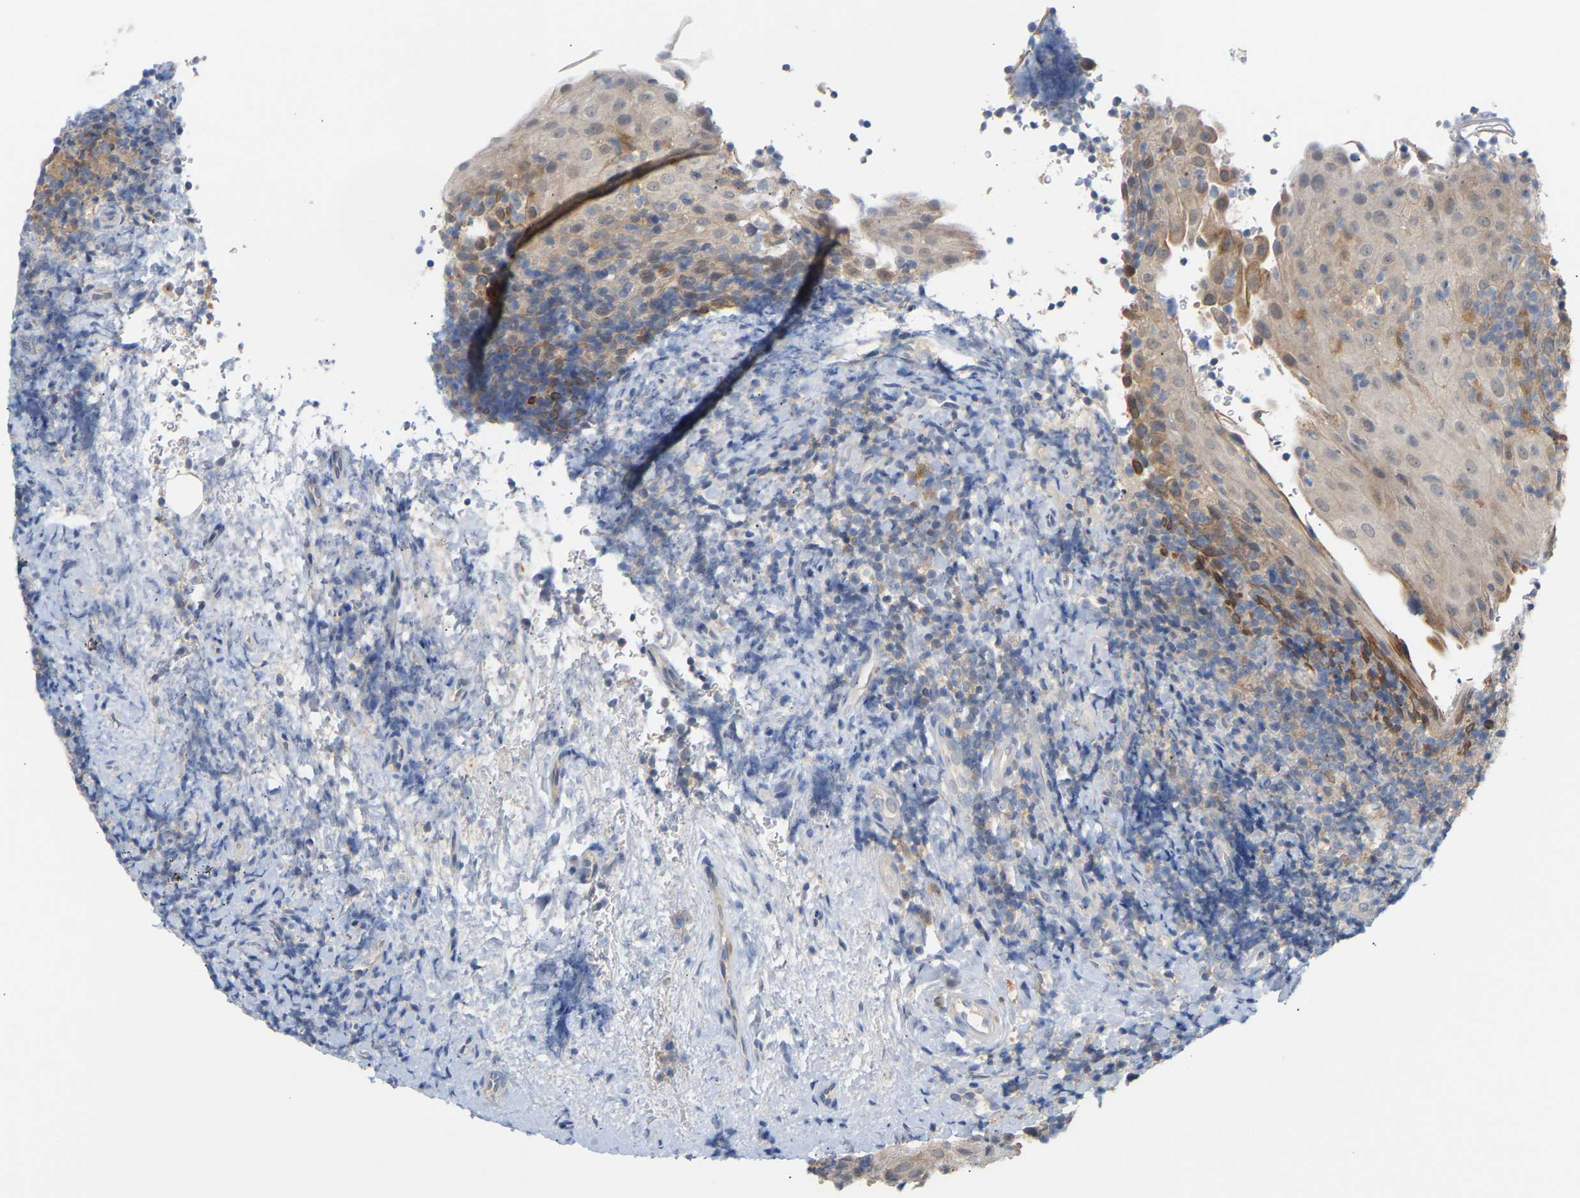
{"staining": {"intensity": "weak", "quantity": "<25%", "location": "cytoplasmic/membranous"}, "tissue": "tonsil", "cell_type": "Germinal center cells", "image_type": "normal", "snomed": [{"axis": "morphology", "description": "Normal tissue, NOS"}, {"axis": "topography", "description": "Tonsil"}], "caption": "The IHC histopathology image has no significant expression in germinal center cells of tonsil.", "gene": "TPMT", "patient": {"sex": "male", "age": 37}}